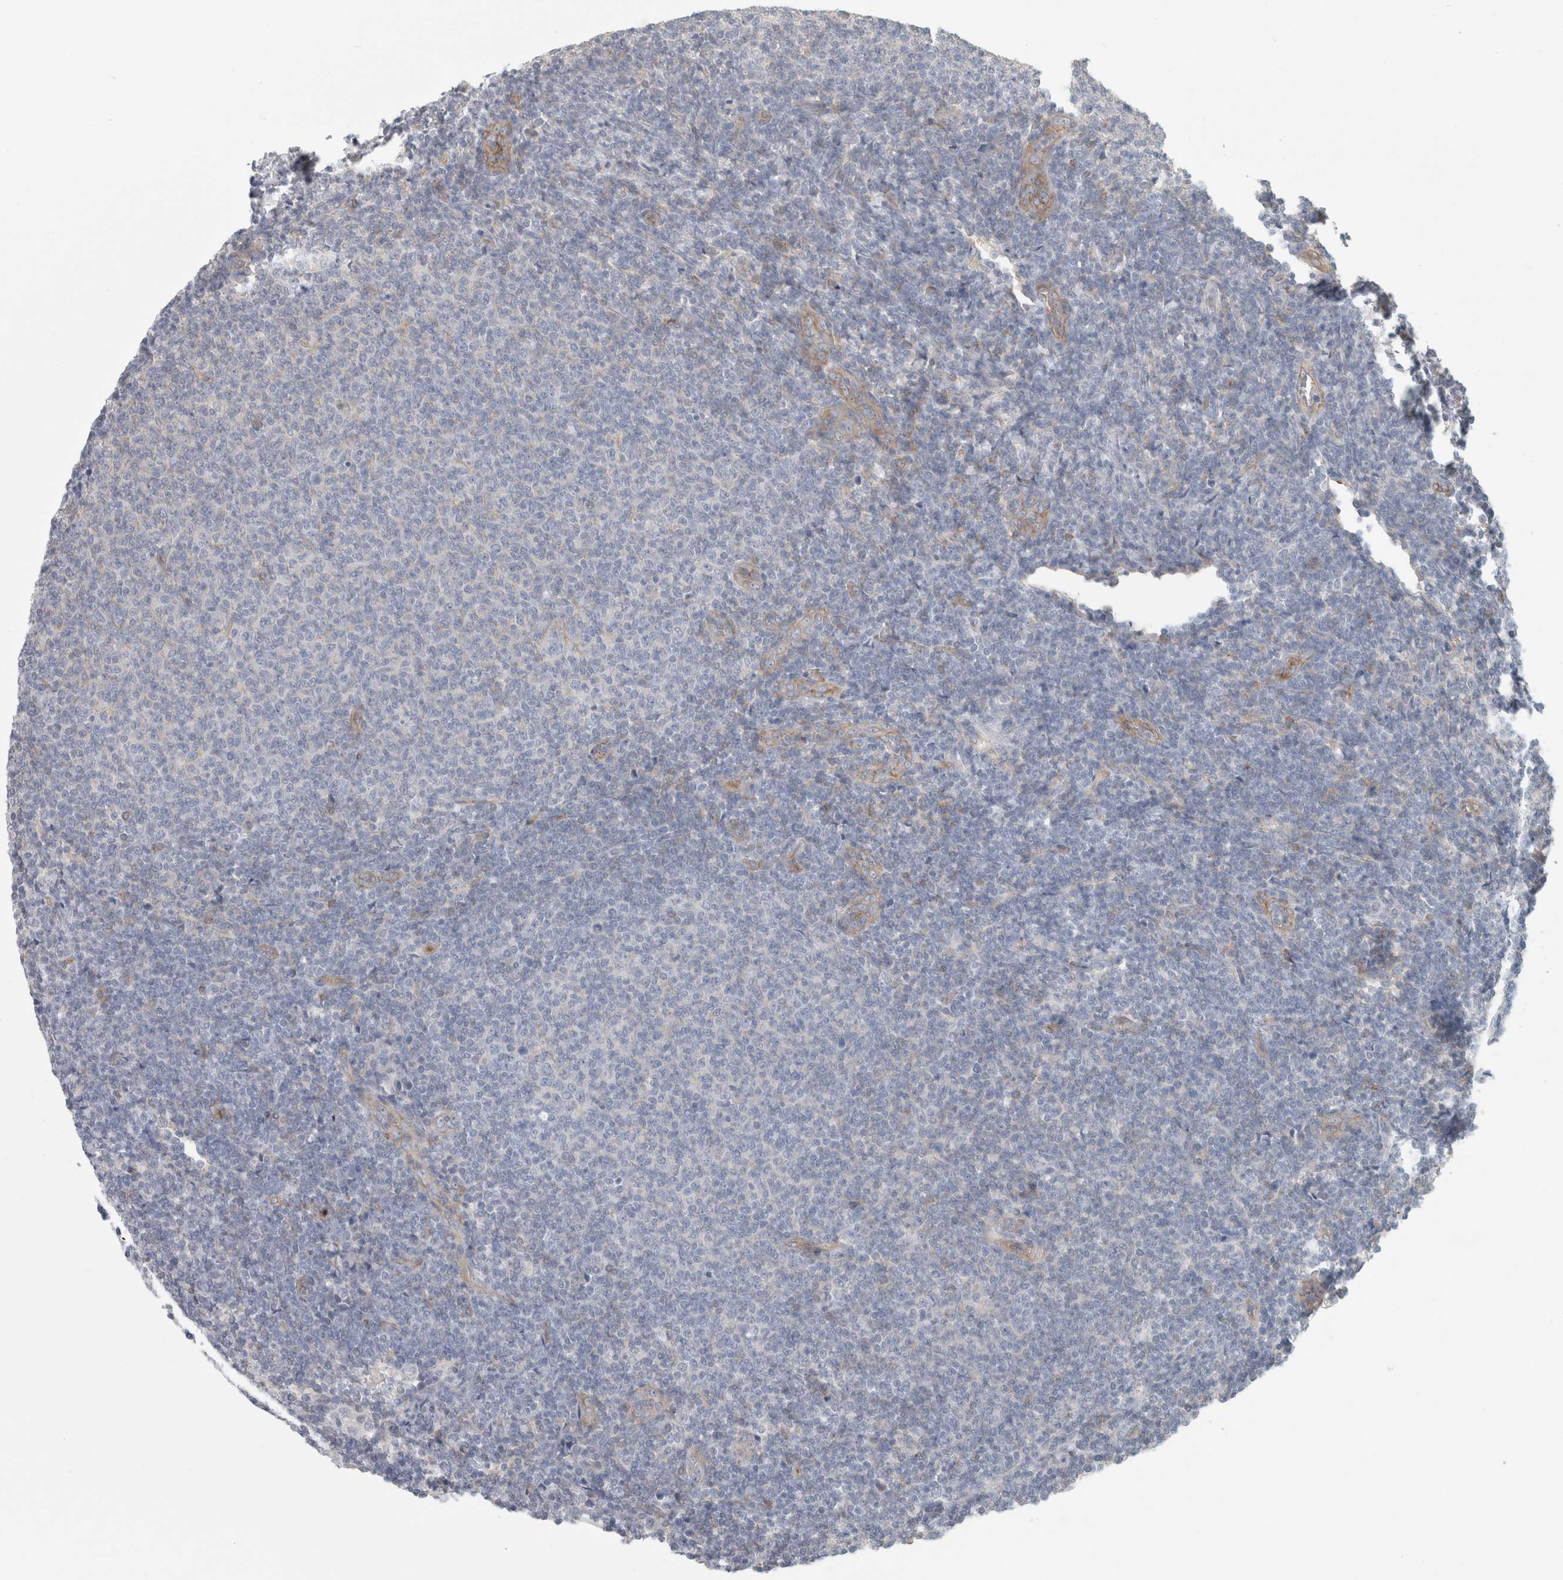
{"staining": {"intensity": "negative", "quantity": "none", "location": "none"}, "tissue": "lymphoma", "cell_type": "Tumor cells", "image_type": "cancer", "snomed": [{"axis": "morphology", "description": "Malignant lymphoma, non-Hodgkin's type, Low grade"}, {"axis": "topography", "description": "Lymph node"}], "caption": "The micrograph reveals no significant staining in tumor cells of low-grade malignant lymphoma, non-Hodgkin's type.", "gene": "RASAL2", "patient": {"sex": "male", "age": 66}}